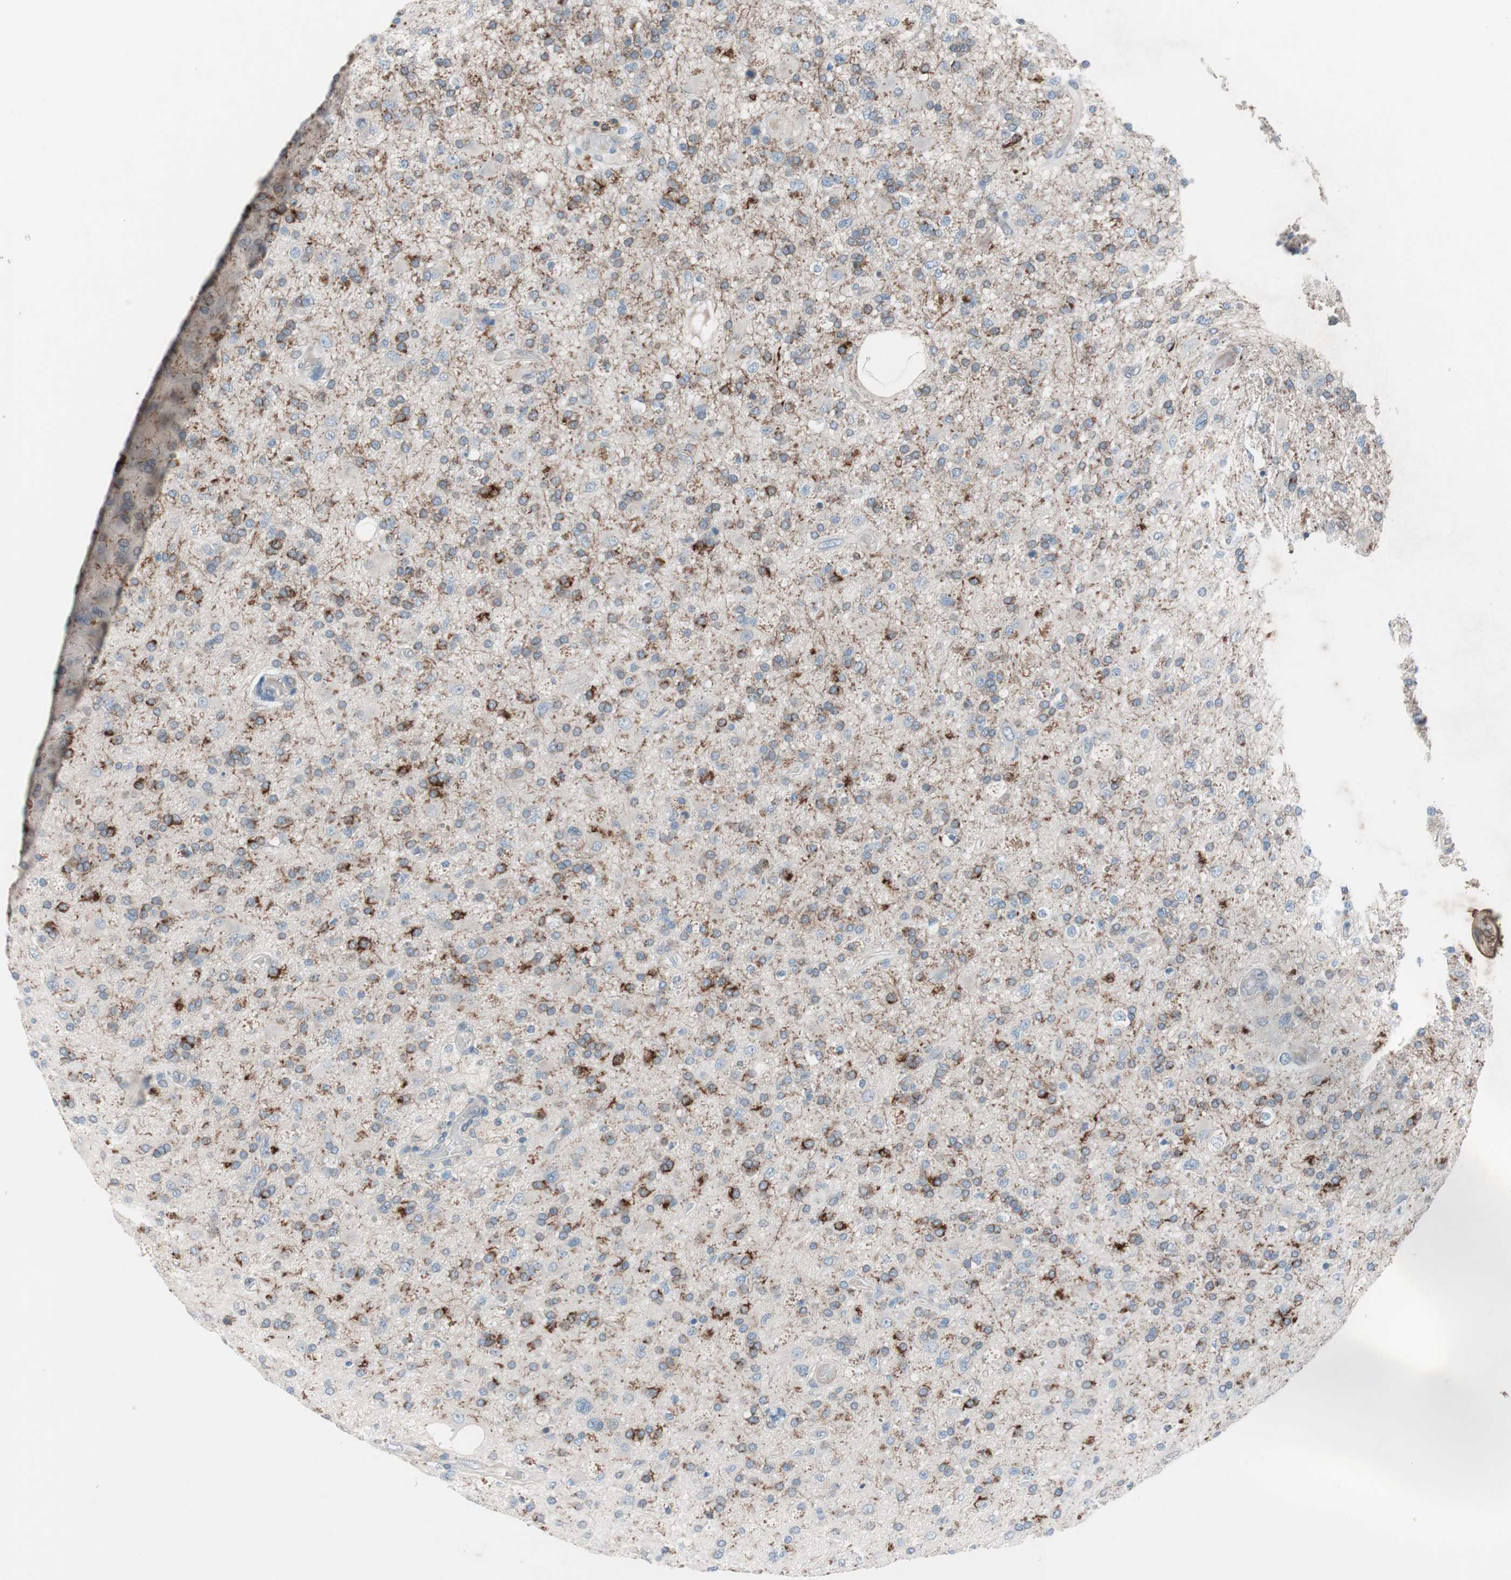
{"staining": {"intensity": "strong", "quantity": "25%-75%", "location": "cytoplasmic/membranous"}, "tissue": "glioma", "cell_type": "Tumor cells", "image_type": "cancer", "snomed": [{"axis": "morphology", "description": "Glioma, malignant, High grade"}, {"axis": "topography", "description": "Brain"}], "caption": "There is high levels of strong cytoplasmic/membranous expression in tumor cells of malignant glioma (high-grade), as demonstrated by immunohistochemical staining (brown color).", "gene": "GRB7", "patient": {"sex": "male", "age": 33}}